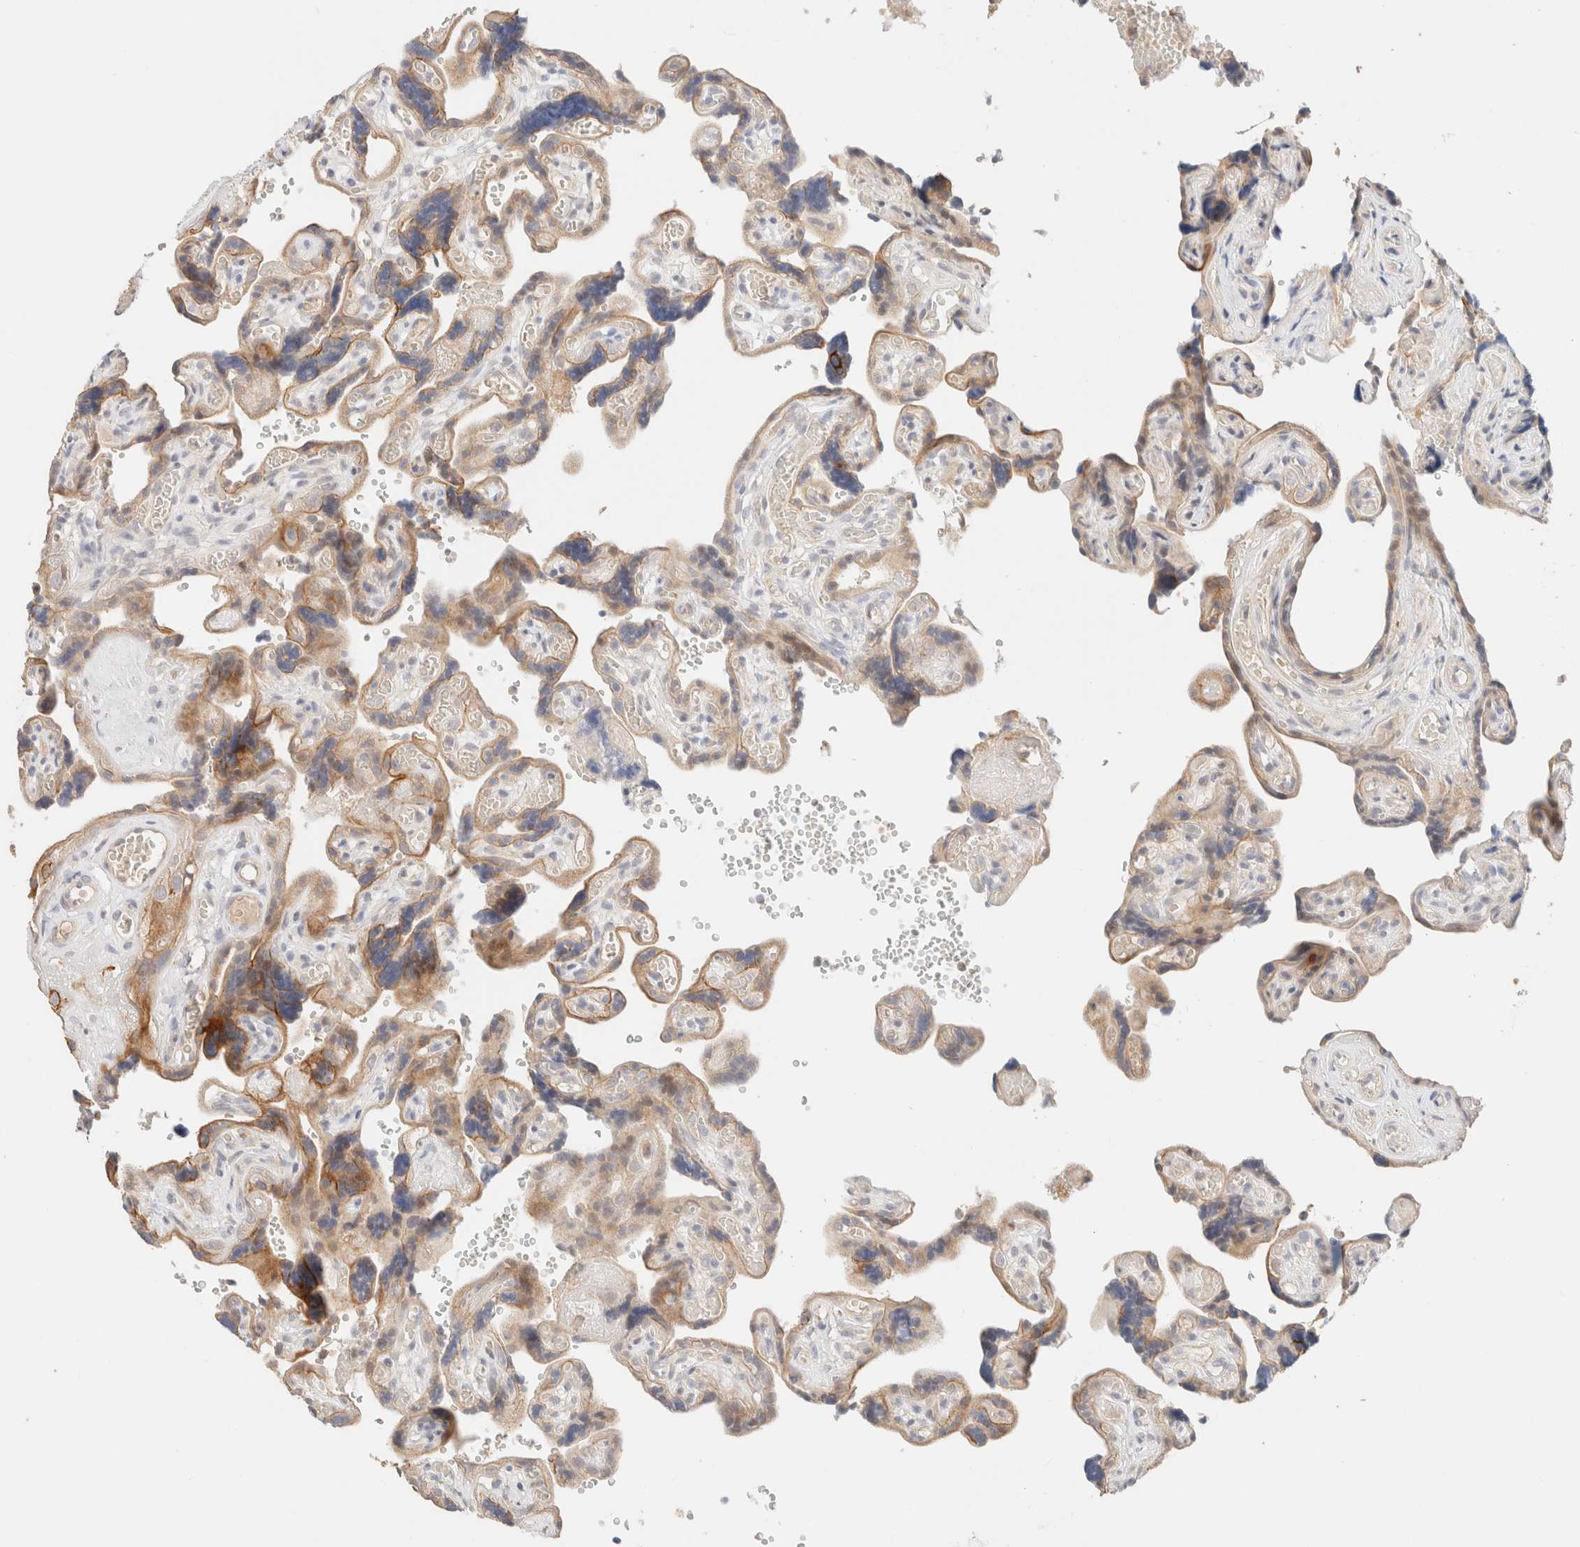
{"staining": {"intensity": "moderate", "quantity": ">75%", "location": "cytoplasmic/membranous"}, "tissue": "placenta", "cell_type": "Trophoblastic cells", "image_type": "normal", "snomed": [{"axis": "morphology", "description": "Normal tissue, NOS"}, {"axis": "topography", "description": "Placenta"}], "caption": "A brown stain shows moderate cytoplasmic/membranous positivity of a protein in trophoblastic cells of unremarkable placenta. (DAB (3,3'-diaminobenzidine) = brown stain, brightfield microscopy at high magnification).", "gene": "SGSM2", "patient": {"sex": "female", "age": 30}}